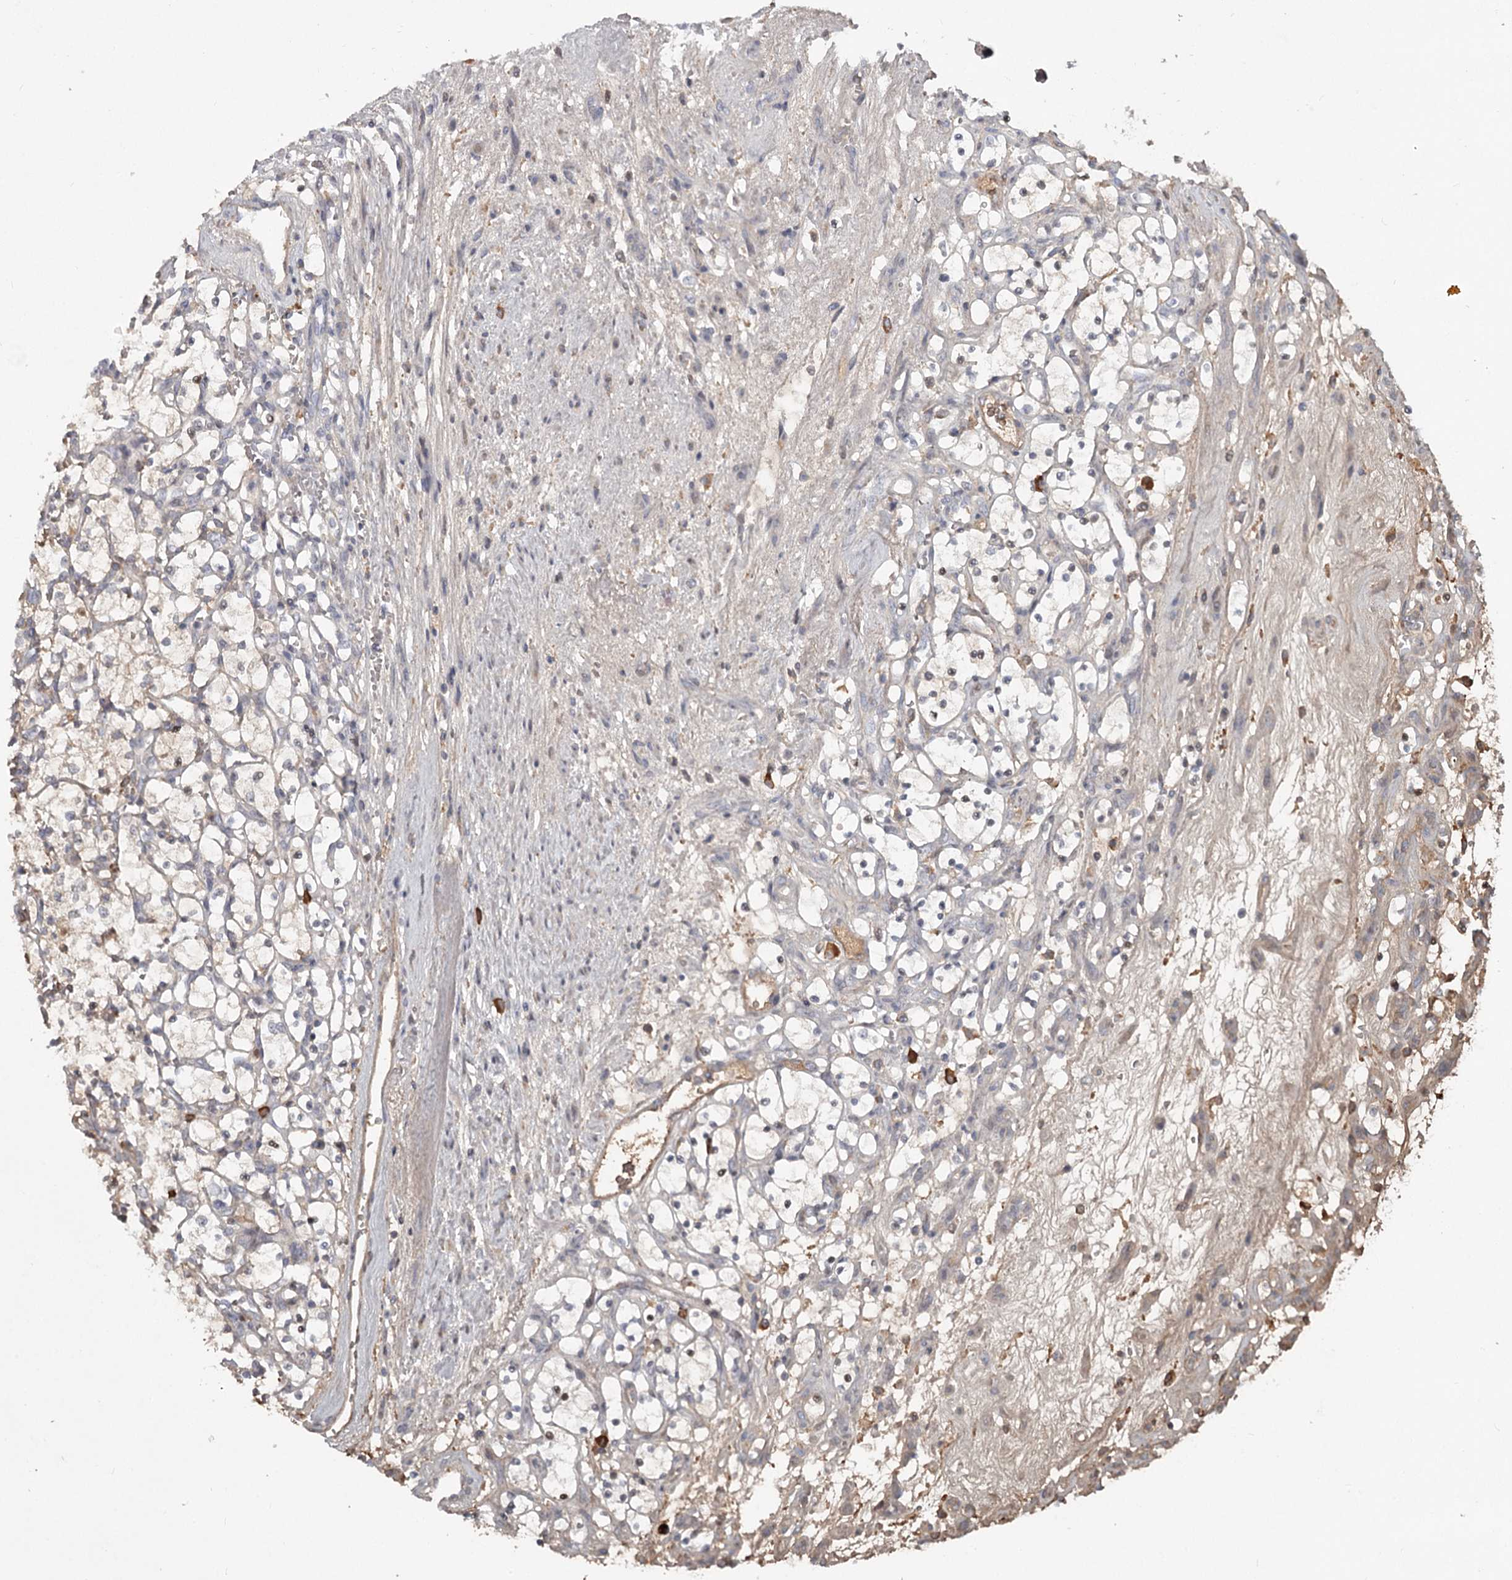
{"staining": {"intensity": "weak", "quantity": "<25%", "location": "cytoplasmic/membranous"}, "tissue": "renal cancer", "cell_type": "Tumor cells", "image_type": "cancer", "snomed": [{"axis": "morphology", "description": "Adenocarcinoma, NOS"}, {"axis": "topography", "description": "Kidney"}], "caption": "Renal cancer (adenocarcinoma) was stained to show a protein in brown. There is no significant staining in tumor cells.", "gene": "DHRS9", "patient": {"sex": "female", "age": 69}}